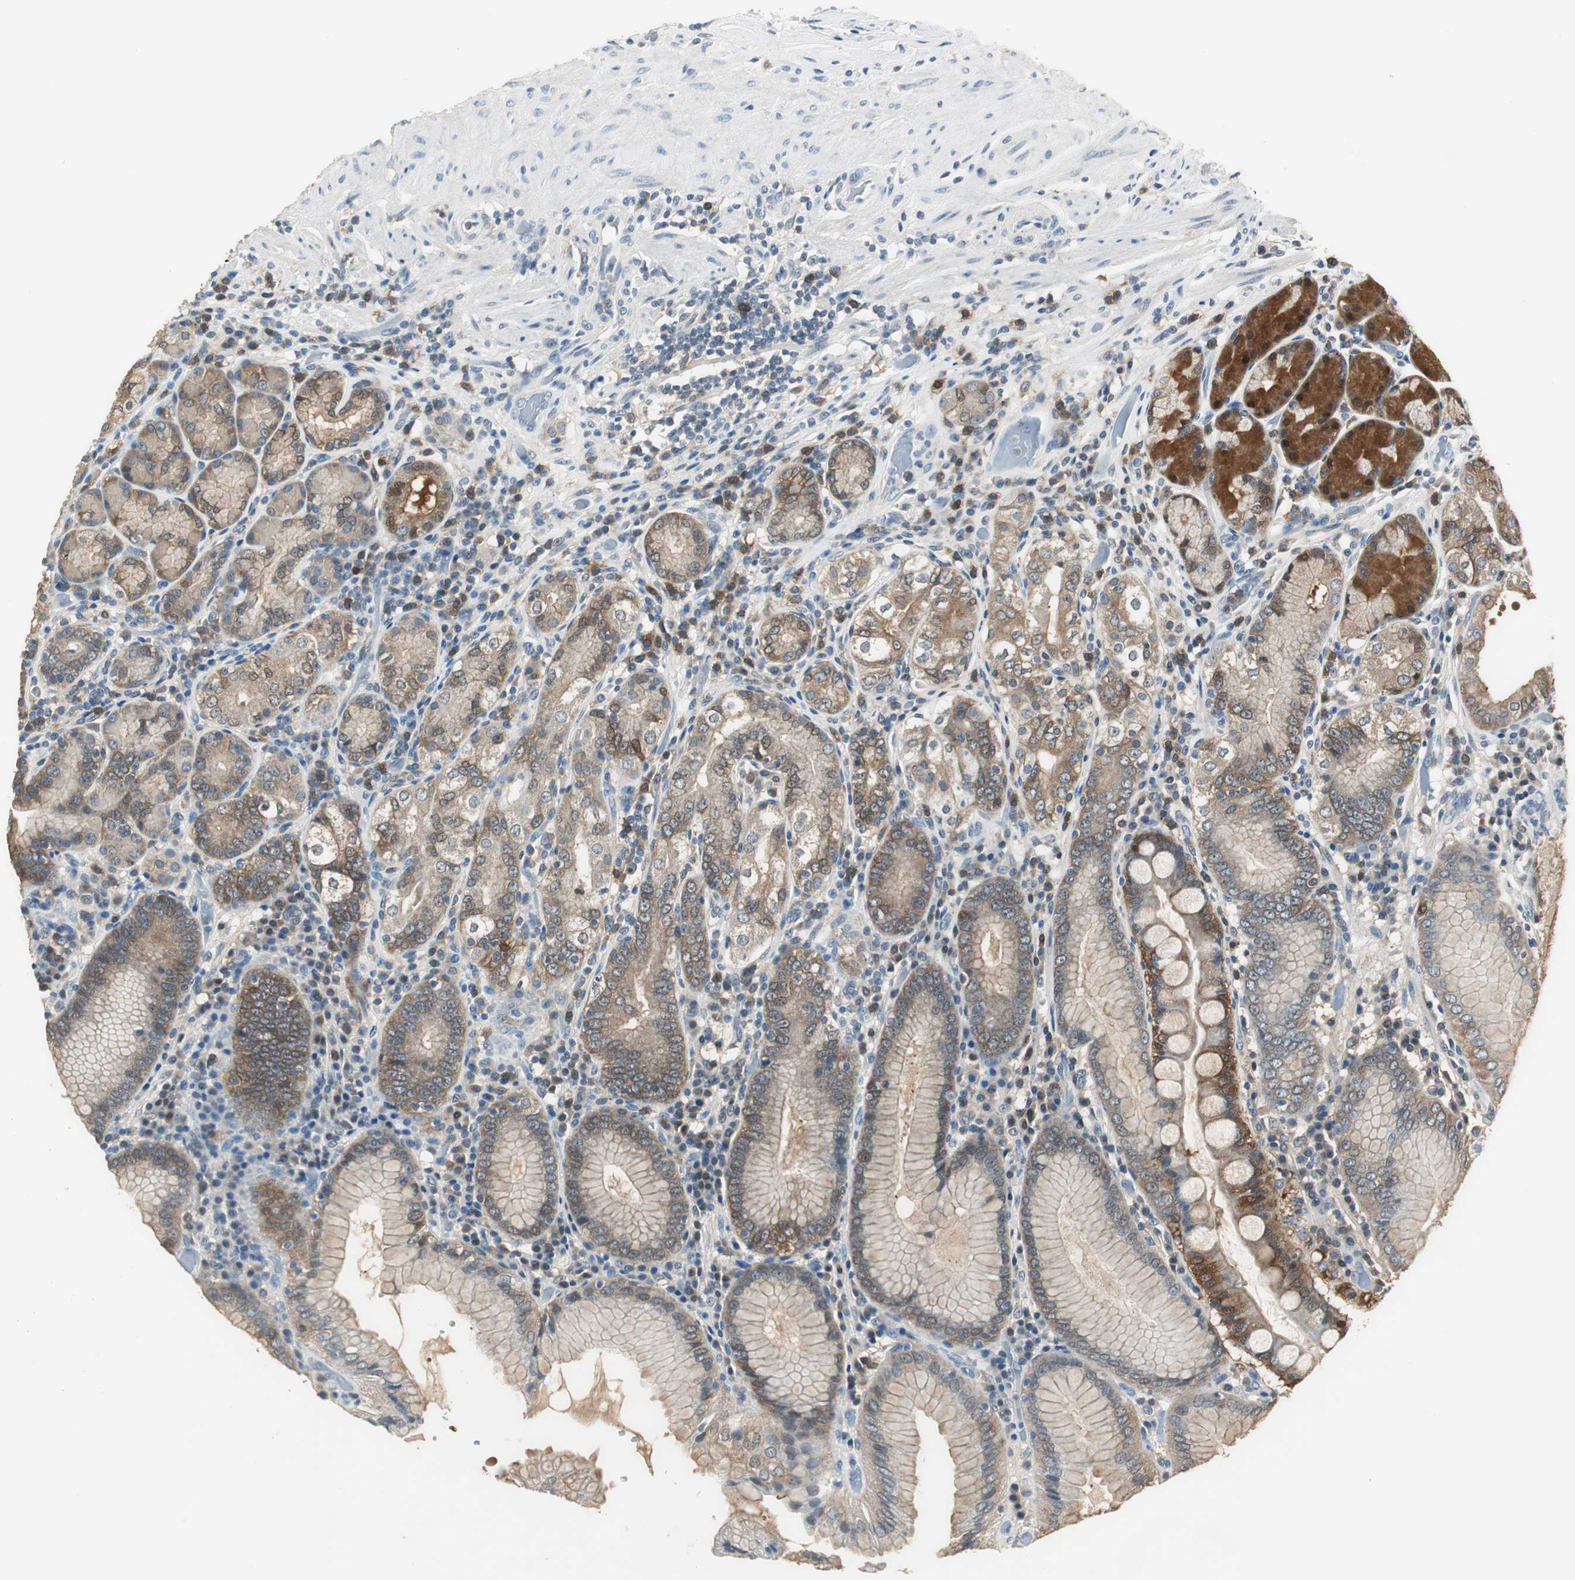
{"staining": {"intensity": "strong", "quantity": ">75%", "location": "cytoplasmic/membranous"}, "tissue": "stomach", "cell_type": "Glandular cells", "image_type": "normal", "snomed": [{"axis": "morphology", "description": "Normal tissue, NOS"}, {"axis": "topography", "description": "Stomach, lower"}], "caption": "Brown immunohistochemical staining in normal human stomach shows strong cytoplasmic/membranous staining in about >75% of glandular cells.", "gene": "MSTO1", "patient": {"sex": "female", "age": 76}}